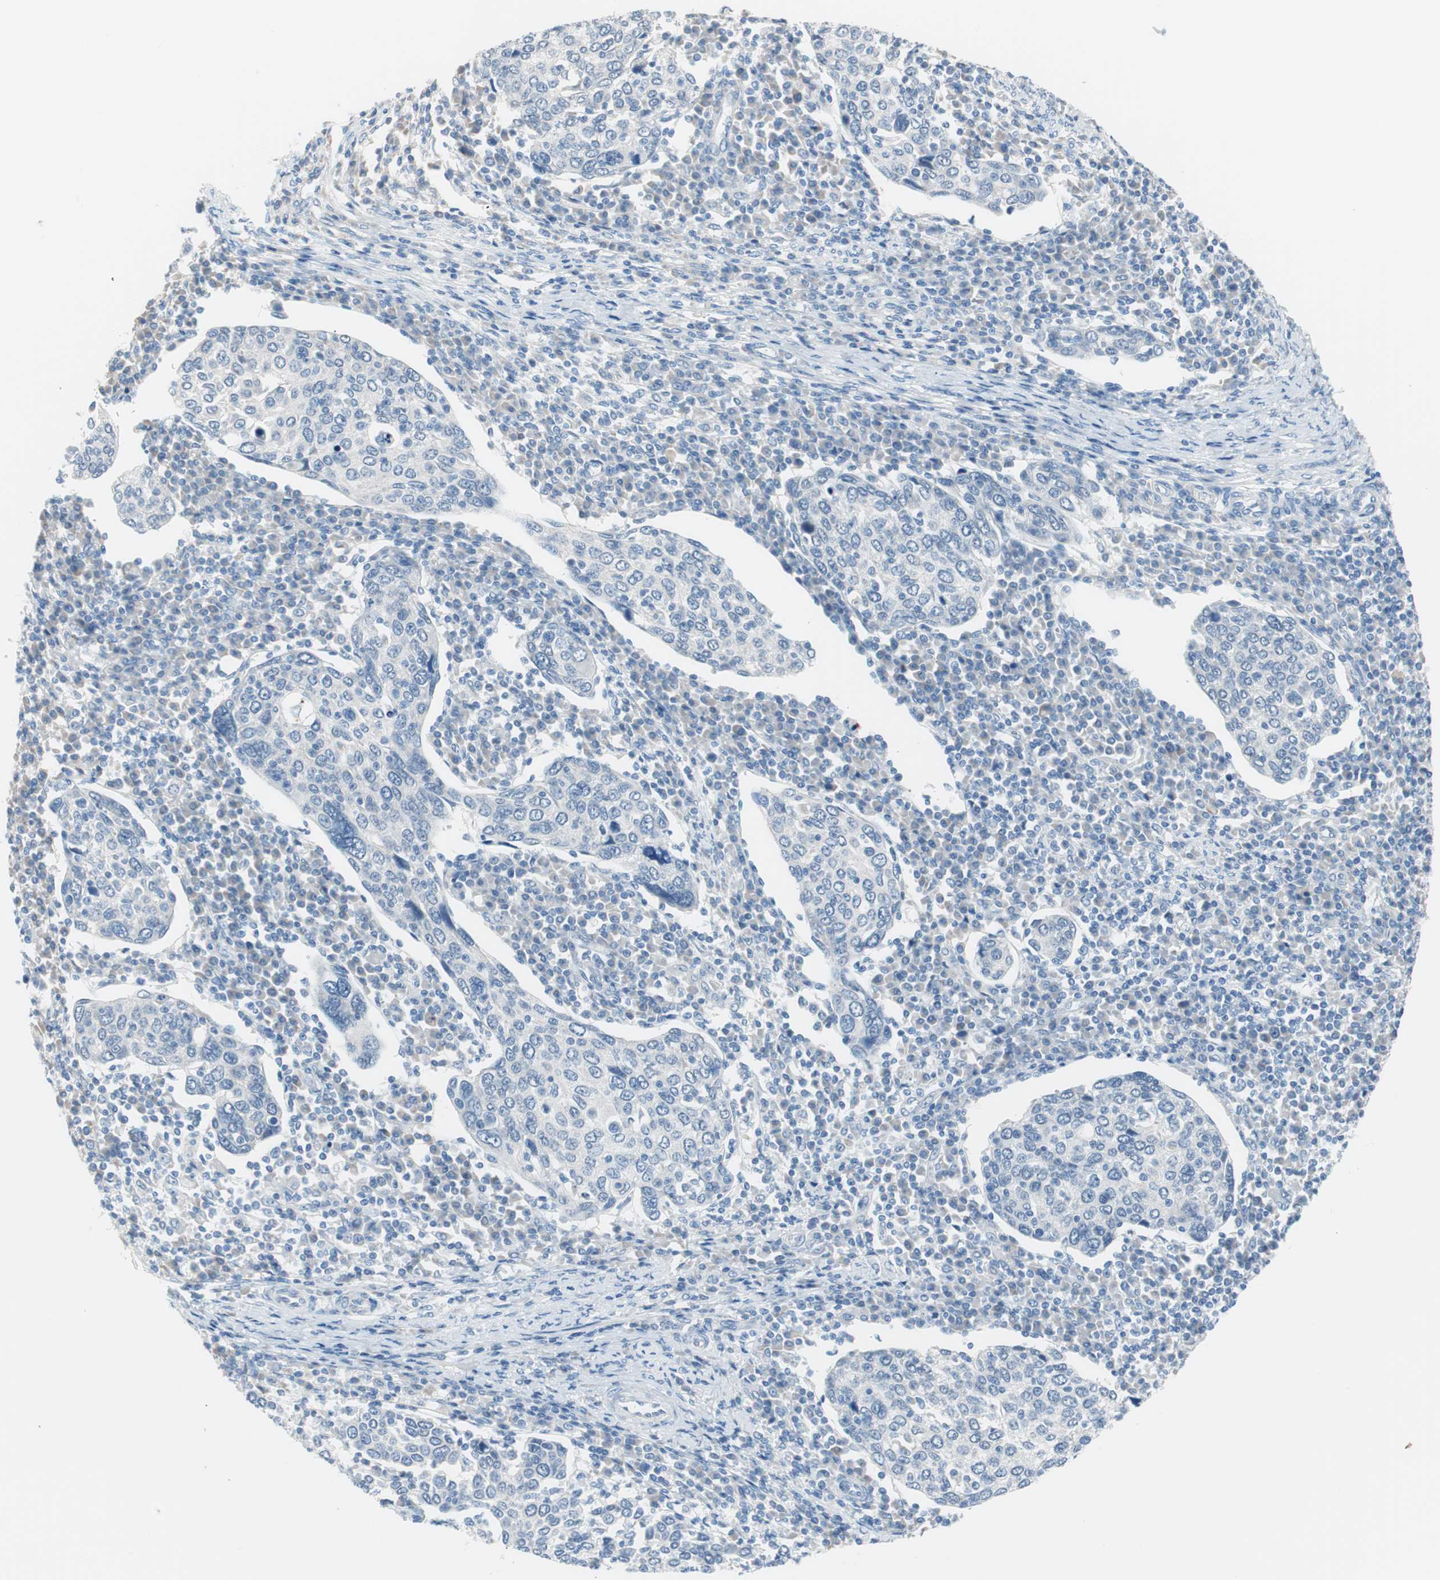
{"staining": {"intensity": "negative", "quantity": "none", "location": "none"}, "tissue": "cervical cancer", "cell_type": "Tumor cells", "image_type": "cancer", "snomed": [{"axis": "morphology", "description": "Squamous cell carcinoma, NOS"}, {"axis": "topography", "description": "Cervix"}], "caption": "Cervical cancer stained for a protein using IHC reveals no expression tumor cells.", "gene": "VIL1", "patient": {"sex": "female", "age": 40}}